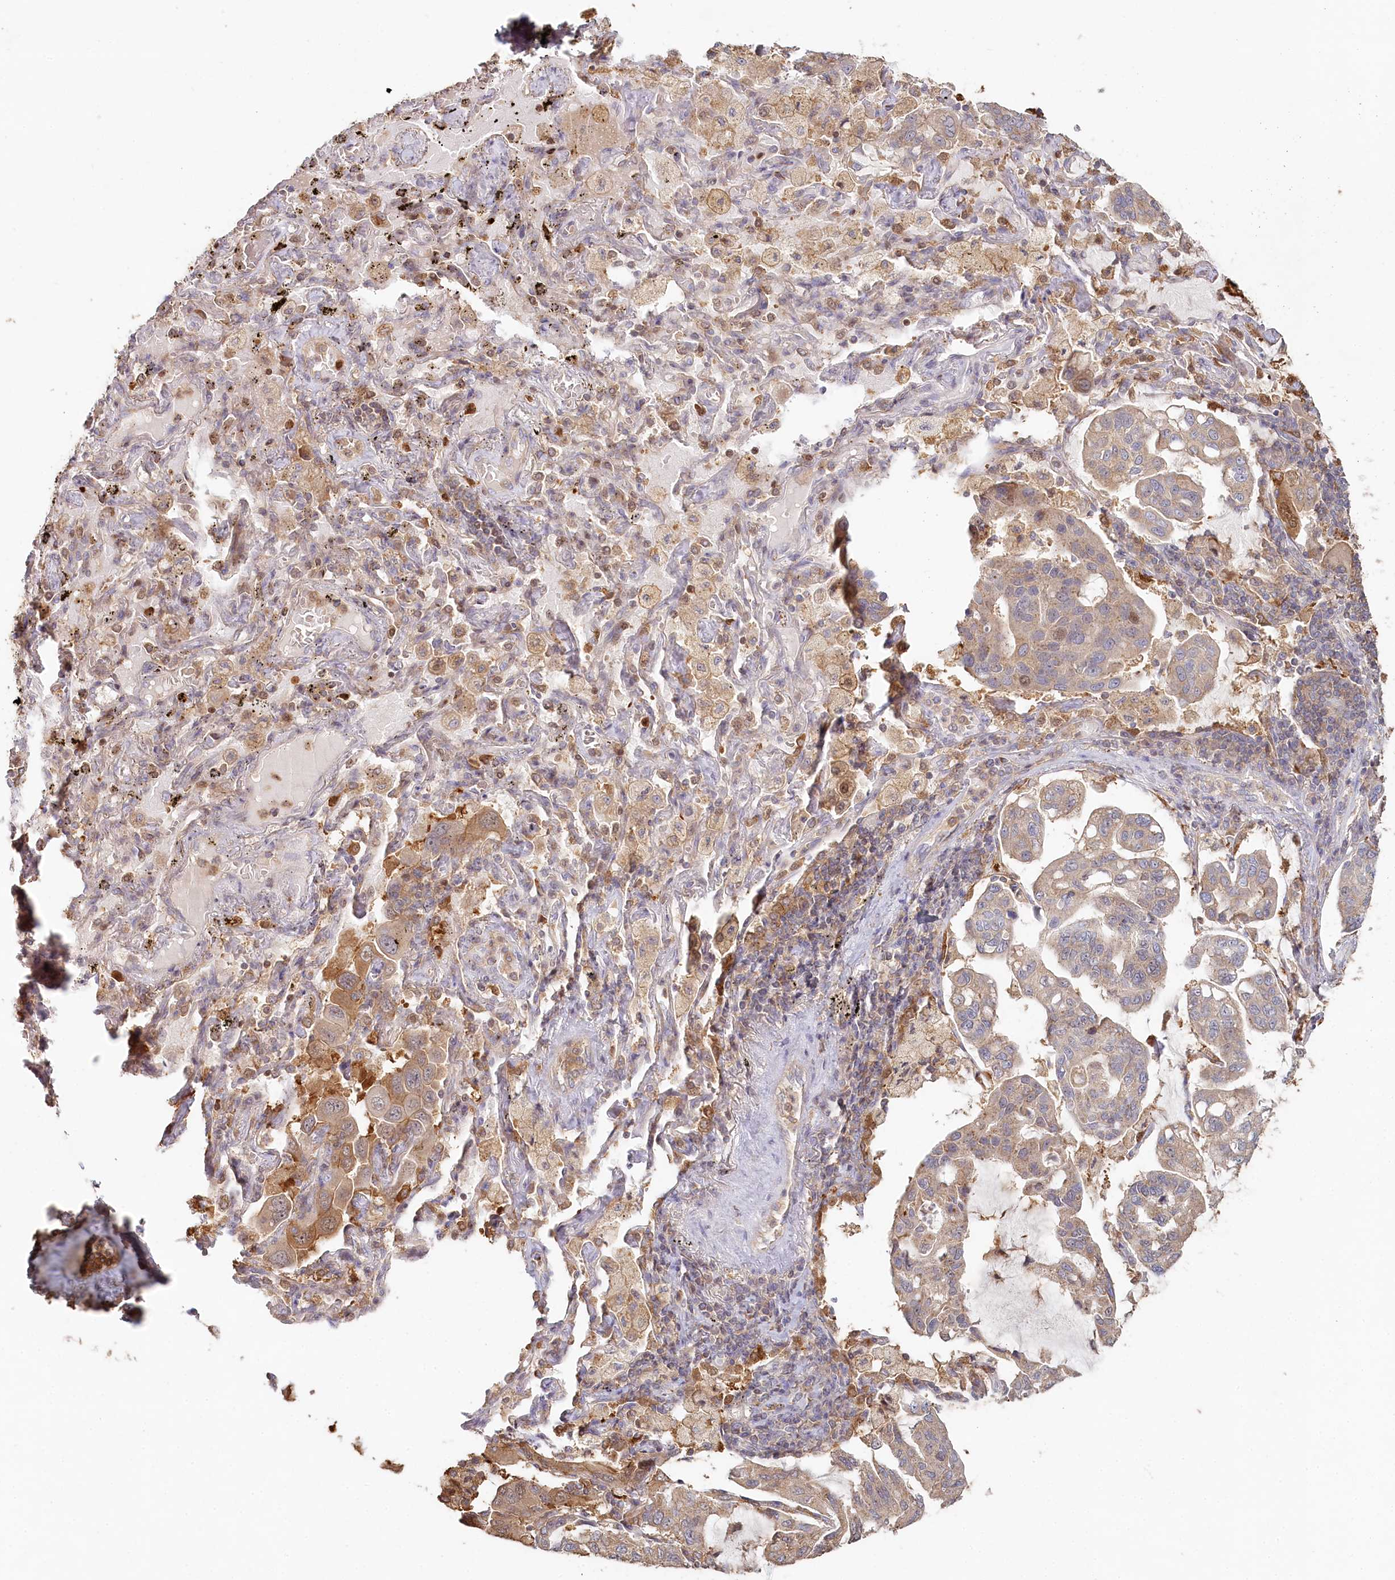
{"staining": {"intensity": "weak", "quantity": "<25%", "location": "cytoplasmic/membranous"}, "tissue": "lung cancer", "cell_type": "Tumor cells", "image_type": "cancer", "snomed": [{"axis": "morphology", "description": "Adenocarcinoma, NOS"}, {"axis": "topography", "description": "Lung"}], "caption": "Image shows no significant protein staining in tumor cells of lung cancer (adenocarcinoma).", "gene": "HAL", "patient": {"sex": "male", "age": 64}}